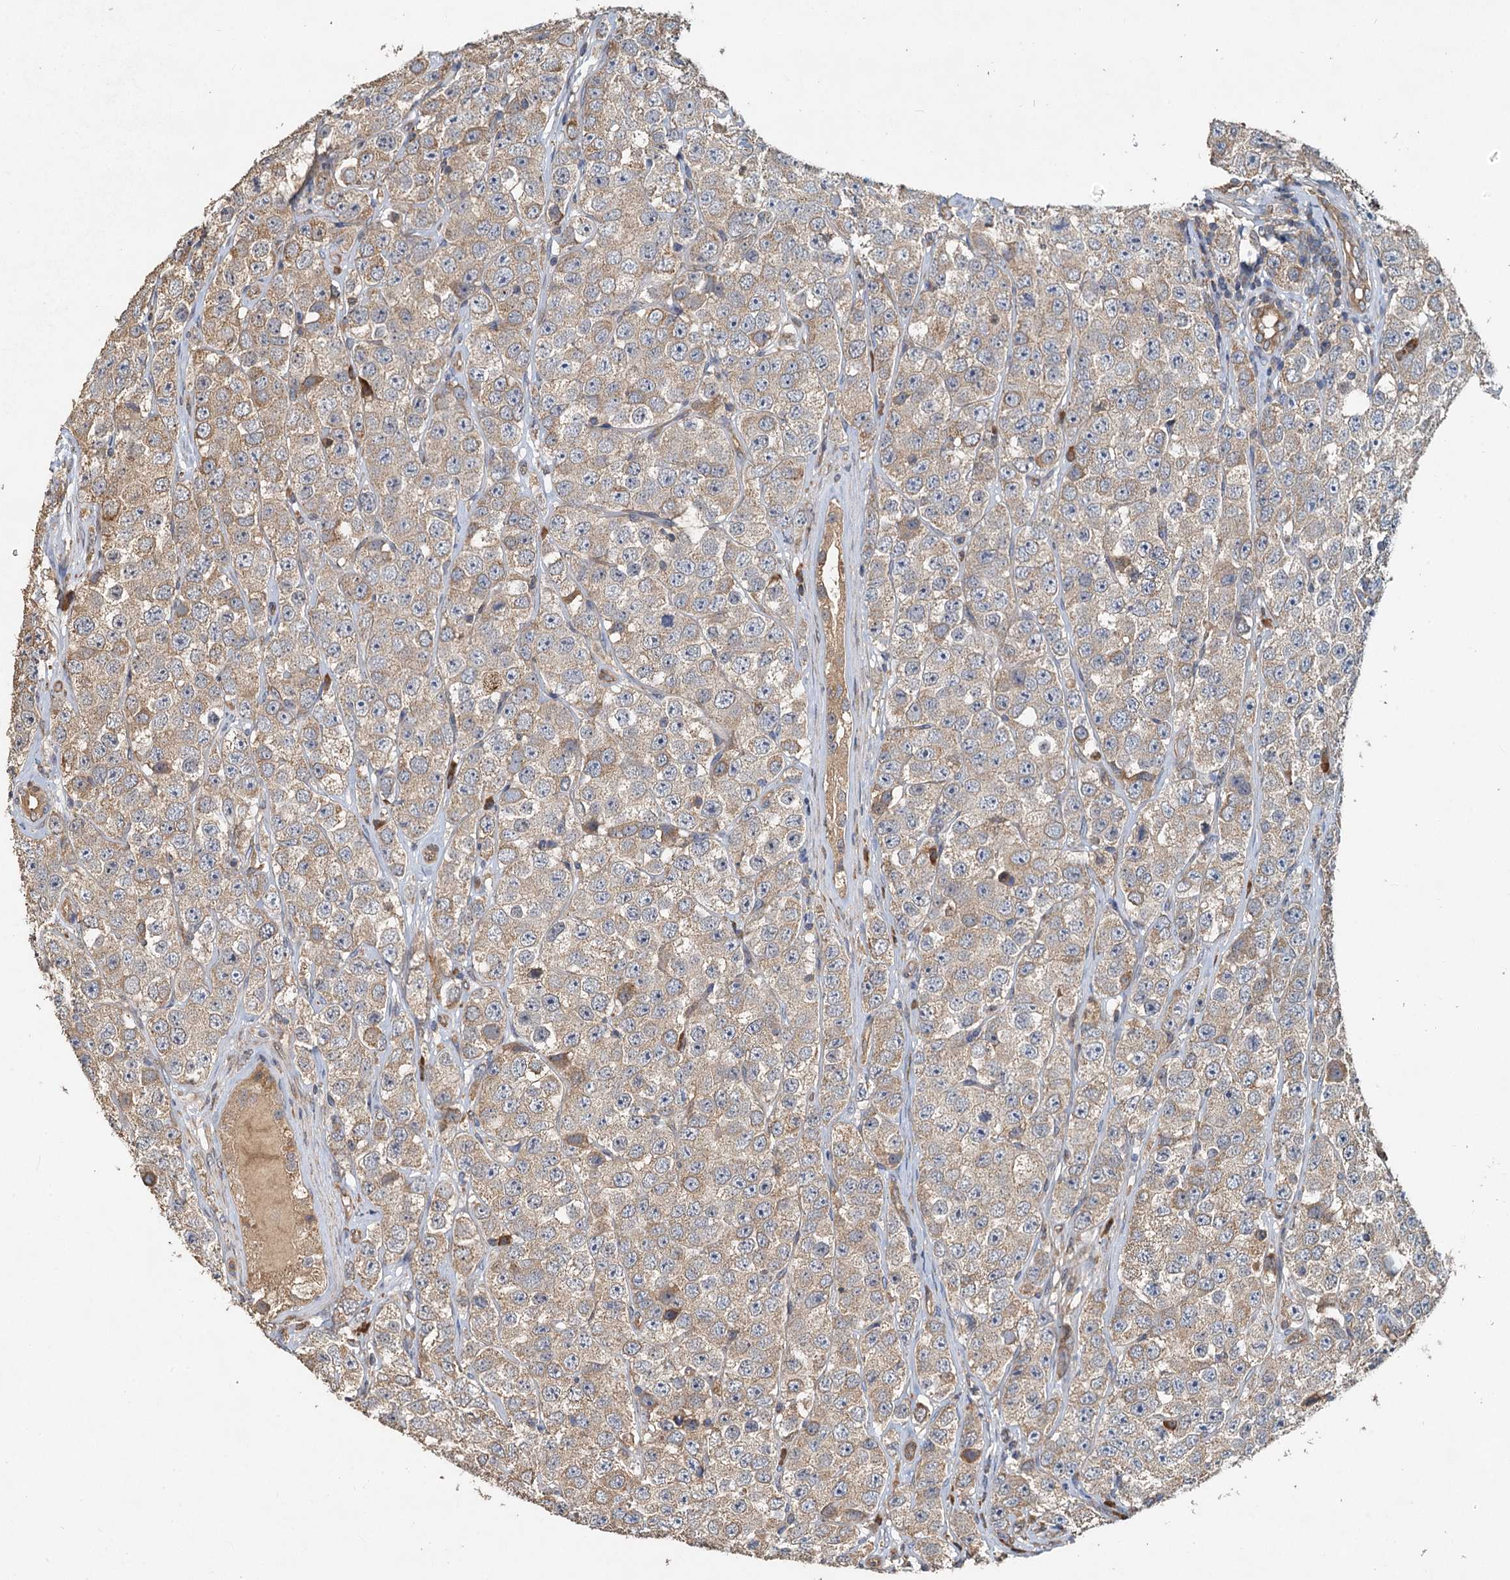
{"staining": {"intensity": "weak", "quantity": "25%-75%", "location": "cytoplasmic/membranous"}, "tissue": "testis cancer", "cell_type": "Tumor cells", "image_type": "cancer", "snomed": [{"axis": "morphology", "description": "Seminoma, NOS"}, {"axis": "topography", "description": "Testis"}], "caption": "The histopathology image displays staining of testis seminoma, revealing weak cytoplasmic/membranous protein expression (brown color) within tumor cells. (DAB = brown stain, brightfield microscopy at high magnification).", "gene": "HYI", "patient": {"sex": "male", "age": 28}}